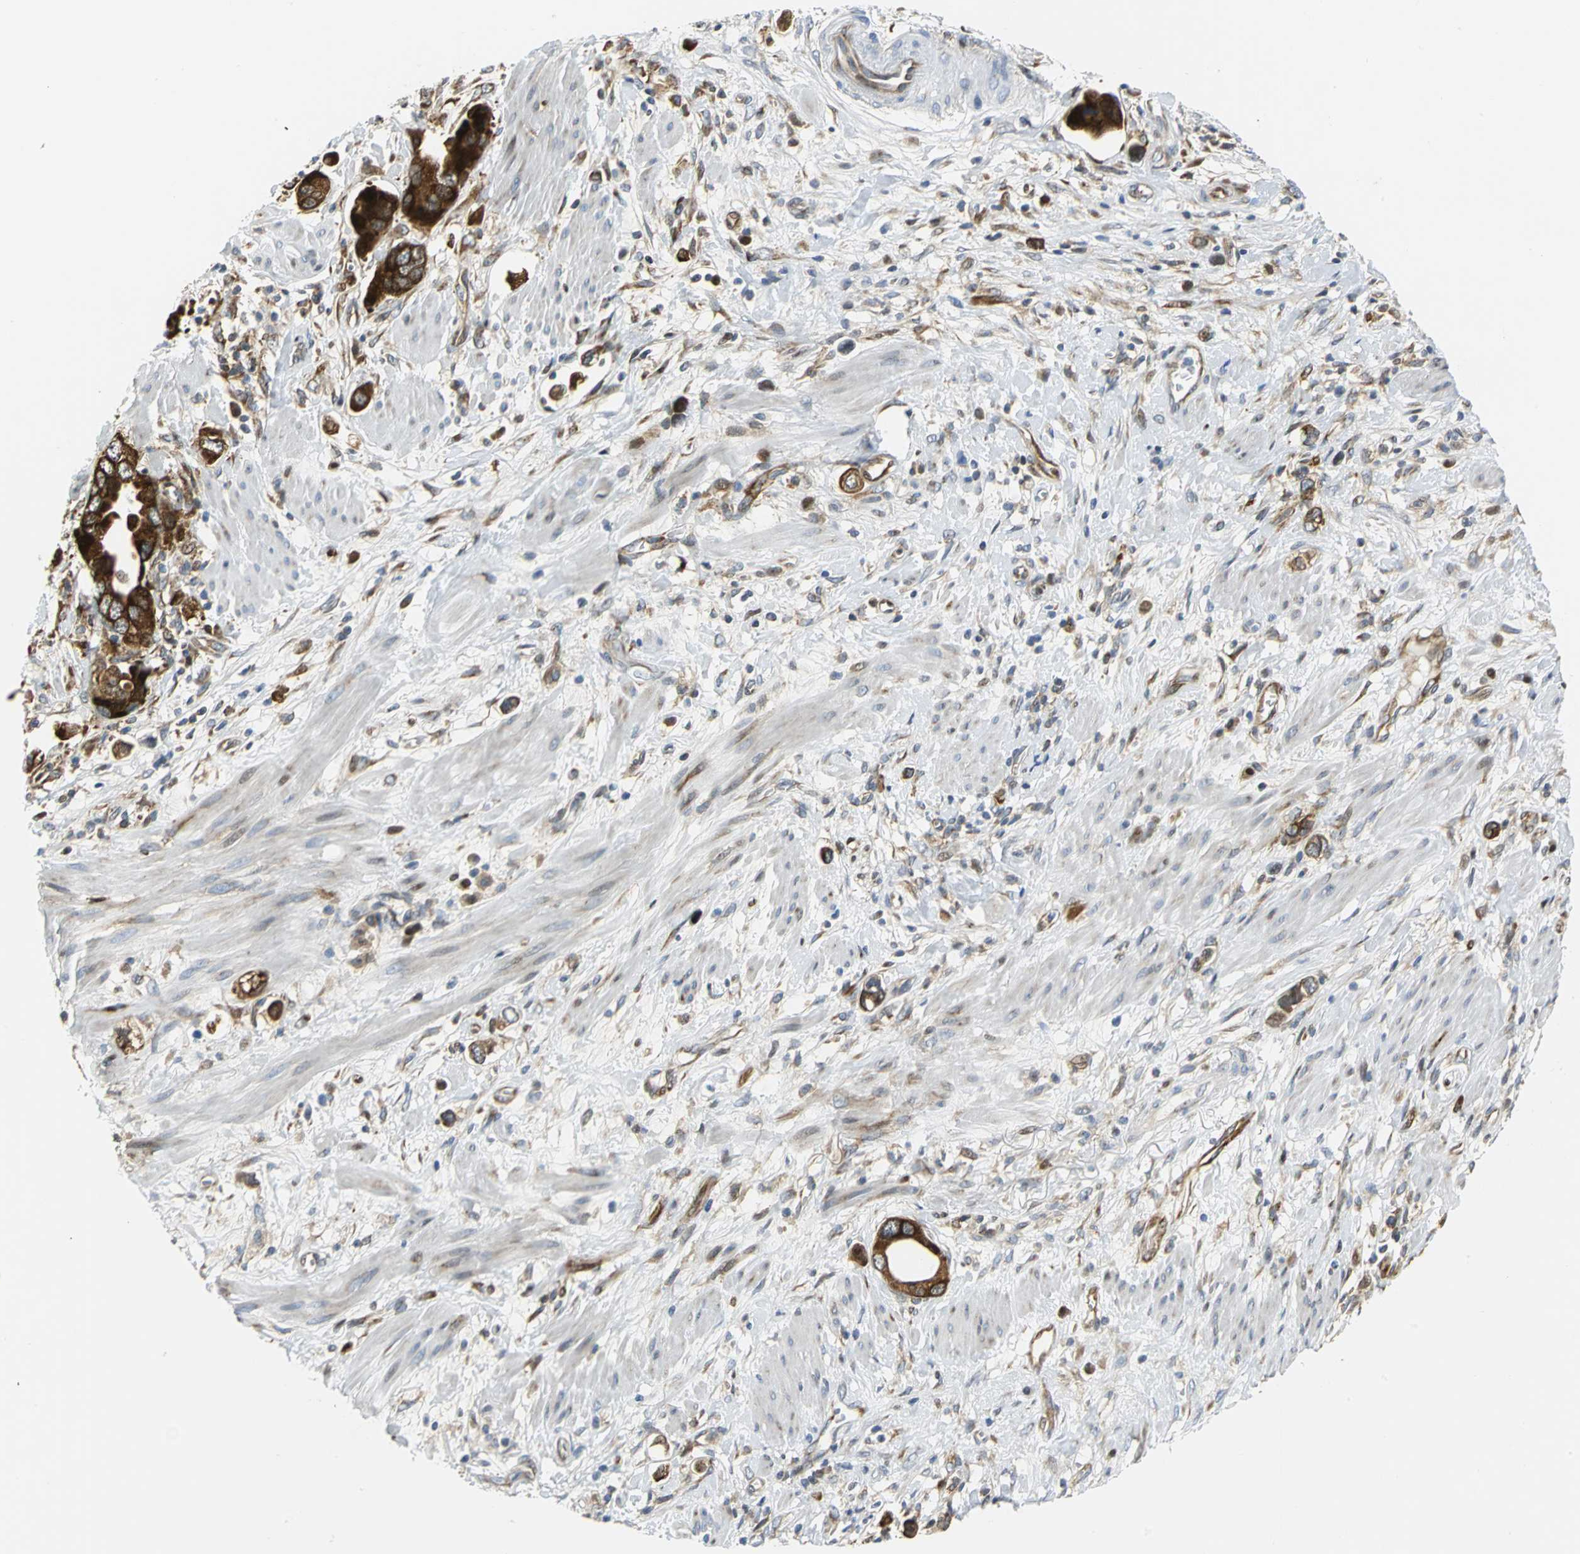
{"staining": {"intensity": "strong", "quantity": ">75%", "location": "cytoplasmic/membranous"}, "tissue": "stomach cancer", "cell_type": "Tumor cells", "image_type": "cancer", "snomed": [{"axis": "morphology", "description": "Adenocarcinoma, NOS"}, {"axis": "topography", "description": "Stomach, lower"}], "caption": "The micrograph shows immunohistochemical staining of stomach cancer. There is strong cytoplasmic/membranous positivity is present in about >75% of tumor cells. The staining was performed using DAB (3,3'-diaminobenzidine) to visualize the protein expression in brown, while the nuclei were stained in blue with hematoxylin (Magnification: 20x).", "gene": "YBX1", "patient": {"sex": "female", "age": 93}}